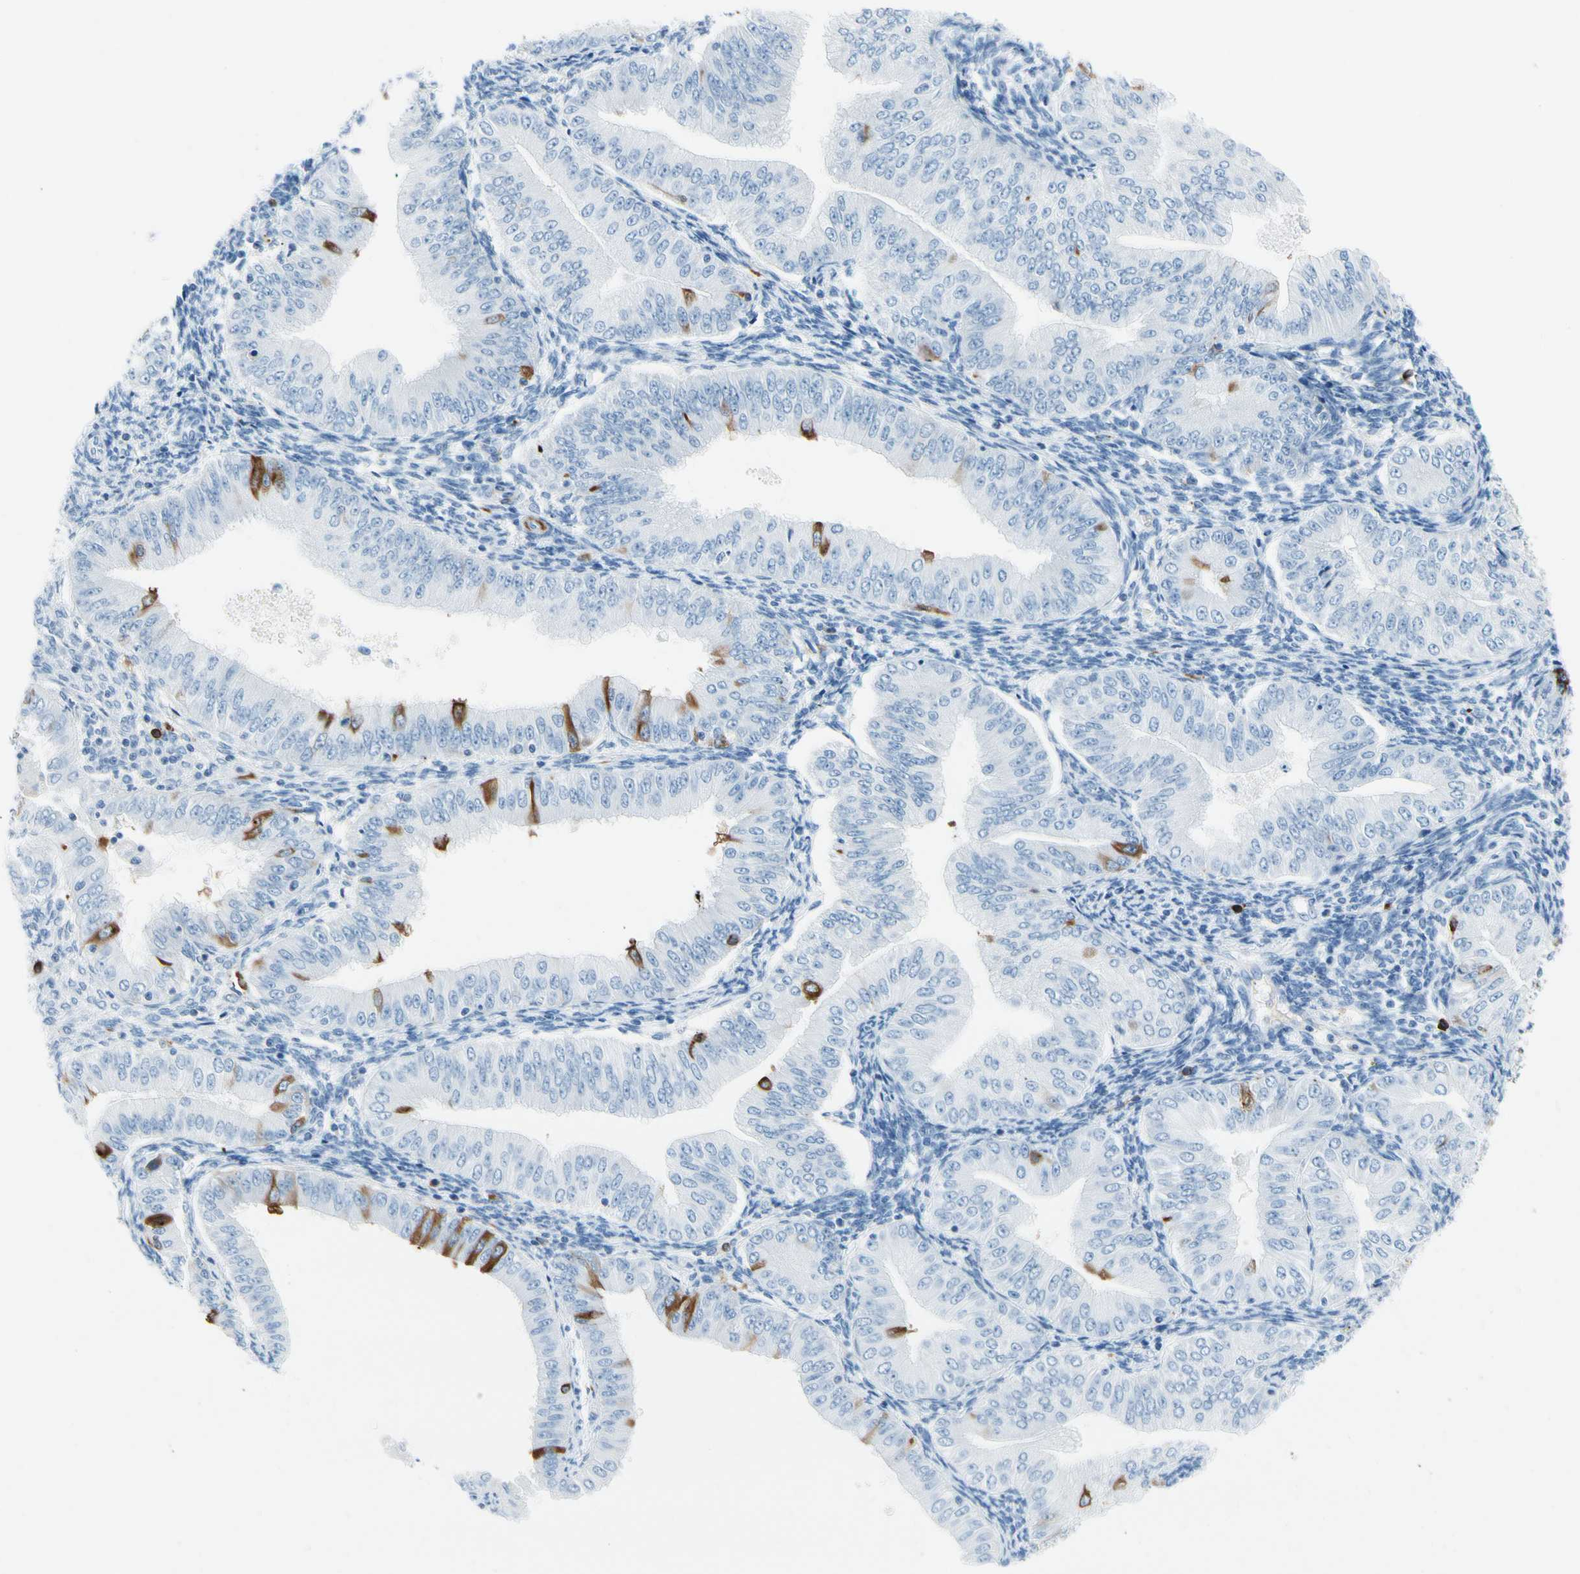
{"staining": {"intensity": "moderate", "quantity": "<25%", "location": "cytoplasmic/membranous"}, "tissue": "endometrial cancer", "cell_type": "Tumor cells", "image_type": "cancer", "snomed": [{"axis": "morphology", "description": "Normal tissue, NOS"}, {"axis": "morphology", "description": "Adenocarcinoma, NOS"}, {"axis": "topography", "description": "Endometrium"}], "caption": "Protein staining reveals moderate cytoplasmic/membranous expression in approximately <25% of tumor cells in adenocarcinoma (endometrial).", "gene": "TACC3", "patient": {"sex": "female", "age": 53}}